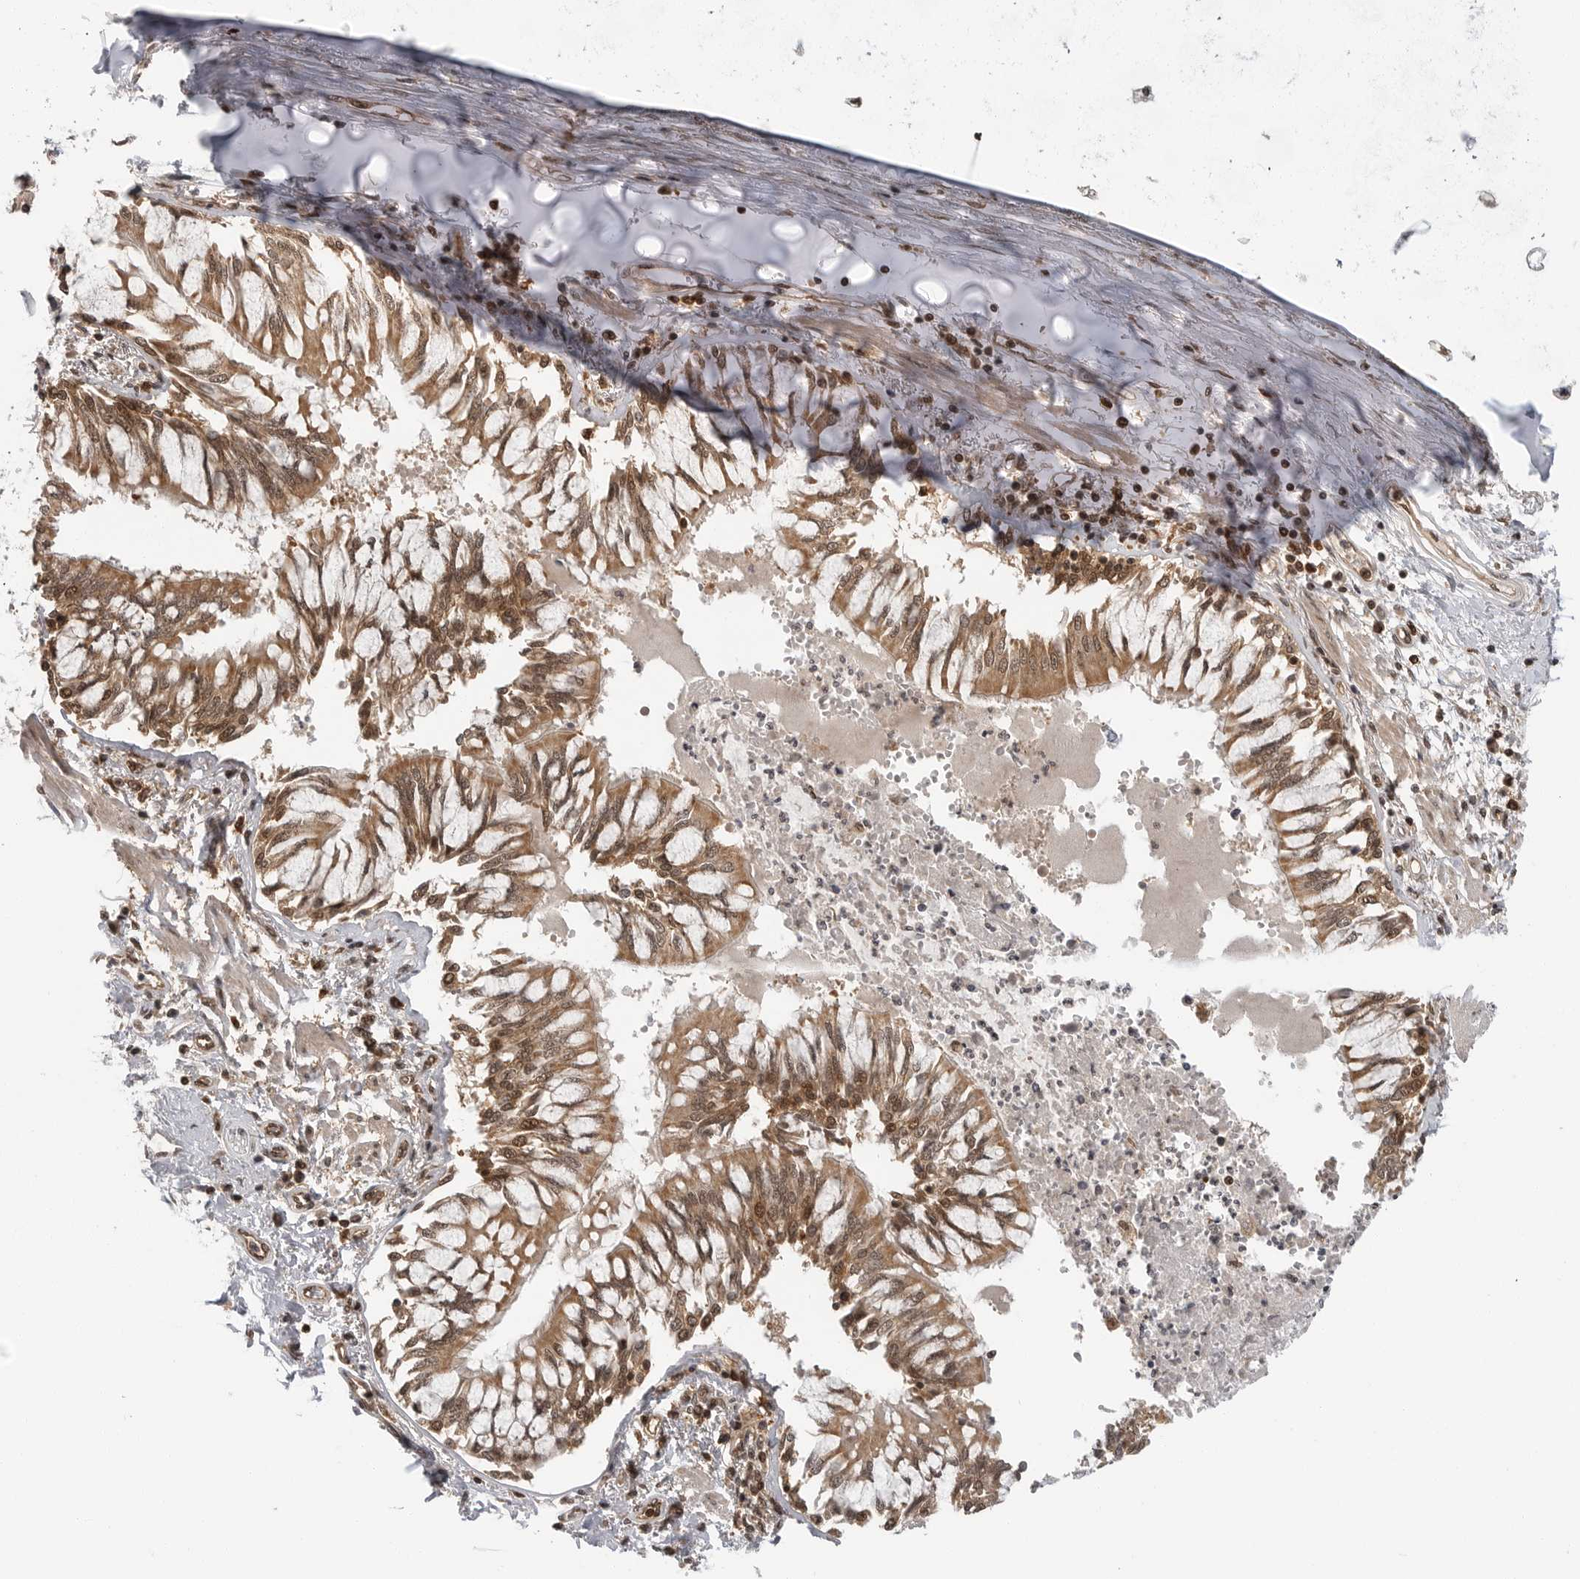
{"staining": {"intensity": "moderate", "quantity": ">75%", "location": "cytoplasmic/membranous,nuclear"}, "tissue": "bronchus", "cell_type": "Respiratory epithelial cells", "image_type": "normal", "snomed": [{"axis": "morphology", "description": "Normal tissue, NOS"}, {"axis": "topography", "description": "Cartilage tissue"}, {"axis": "topography", "description": "Bronchus"}, {"axis": "topography", "description": "Lung"}], "caption": "Immunohistochemistry (IHC) staining of benign bronchus, which reveals medium levels of moderate cytoplasmic/membranous,nuclear positivity in about >75% of respiratory epithelial cells indicating moderate cytoplasmic/membranous,nuclear protein staining. The staining was performed using DAB (3,3'-diaminobenzidine) (brown) for protein detection and nuclei were counterstained in hematoxylin (blue).", "gene": "SZRD1", "patient": {"sex": "female", "age": 49}}